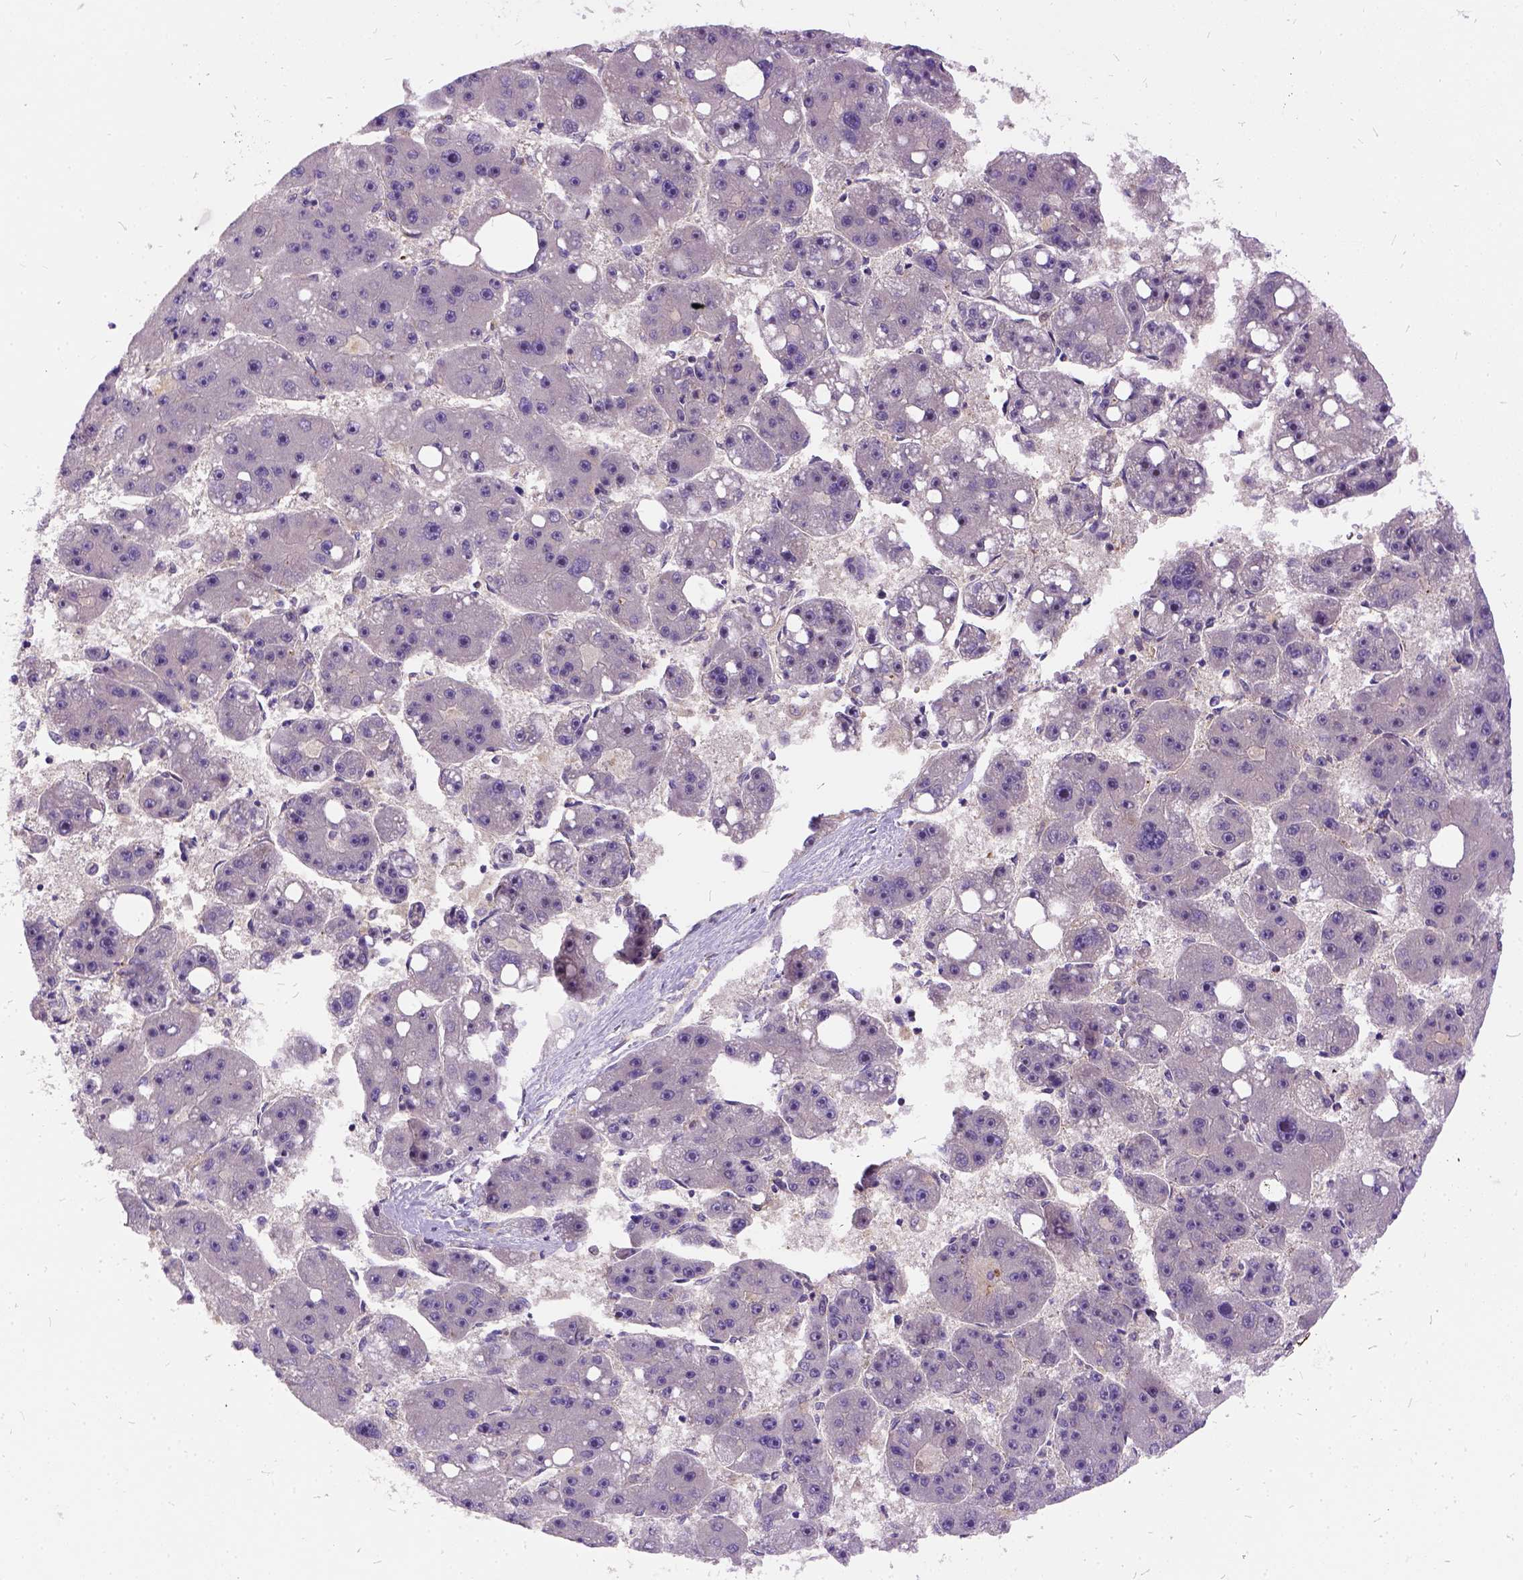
{"staining": {"intensity": "negative", "quantity": "none", "location": "none"}, "tissue": "liver cancer", "cell_type": "Tumor cells", "image_type": "cancer", "snomed": [{"axis": "morphology", "description": "Carcinoma, Hepatocellular, NOS"}, {"axis": "topography", "description": "Liver"}], "caption": "Immunohistochemistry (IHC) histopathology image of neoplastic tissue: human hepatocellular carcinoma (liver) stained with DAB exhibits no significant protein positivity in tumor cells.", "gene": "ILRUN", "patient": {"sex": "female", "age": 61}}